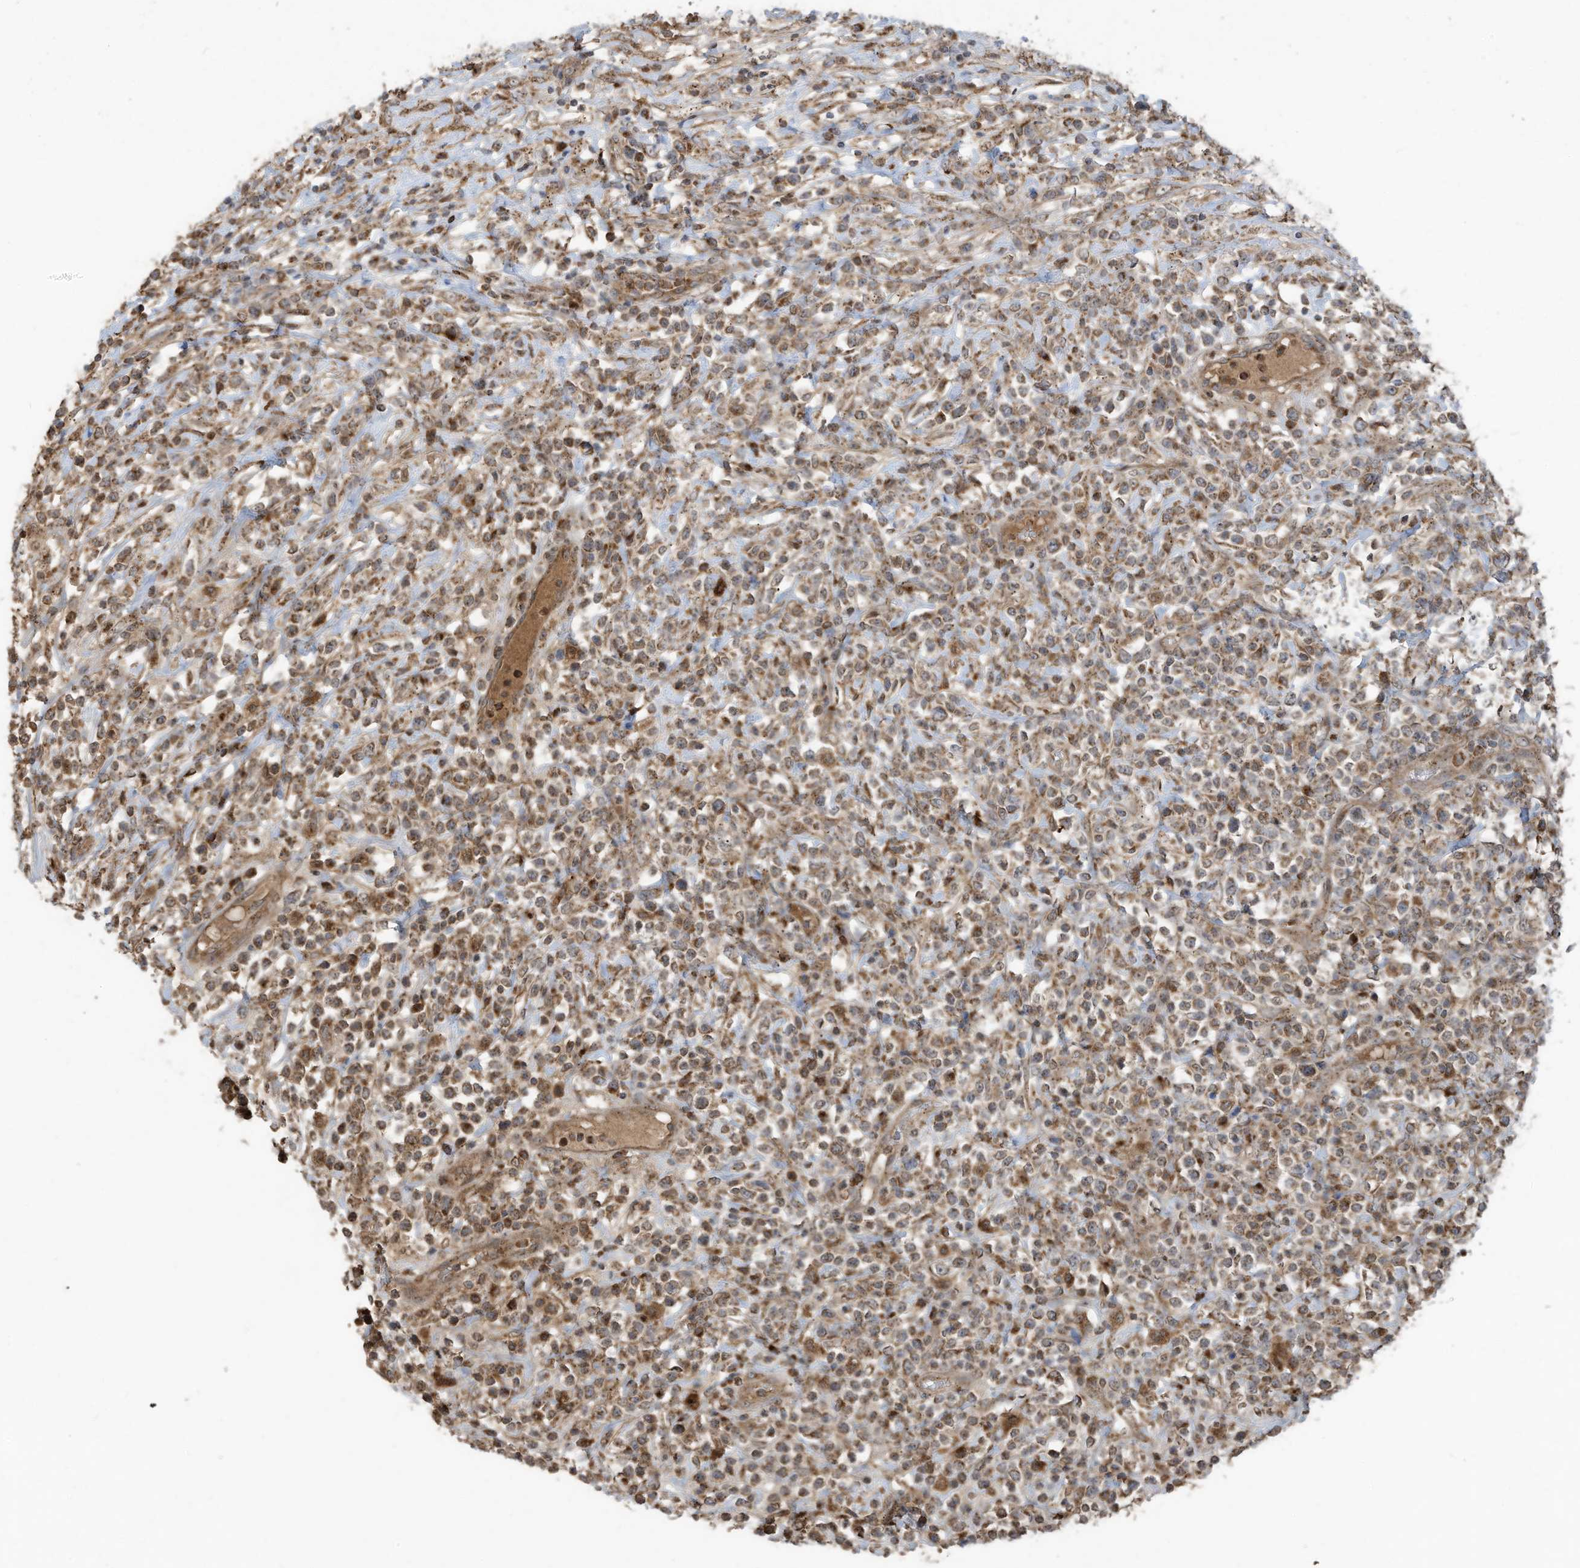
{"staining": {"intensity": "moderate", "quantity": ">75%", "location": "cytoplasmic/membranous"}, "tissue": "lymphoma", "cell_type": "Tumor cells", "image_type": "cancer", "snomed": [{"axis": "morphology", "description": "Malignant lymphoma, non-Hodgkin's type, High grade"}, {"axis": "topography", "description": "Colon"}], "caption": "Moderate cytoplasmic/membranous expression for a protein is seen in approximately >75% of tumor cells of high-grade malignant lymphoma, non-Hodgkin's type using immunohistochemistry.", "gene": "C2orf74", "patient": {"sex": "female", "age": 53}}